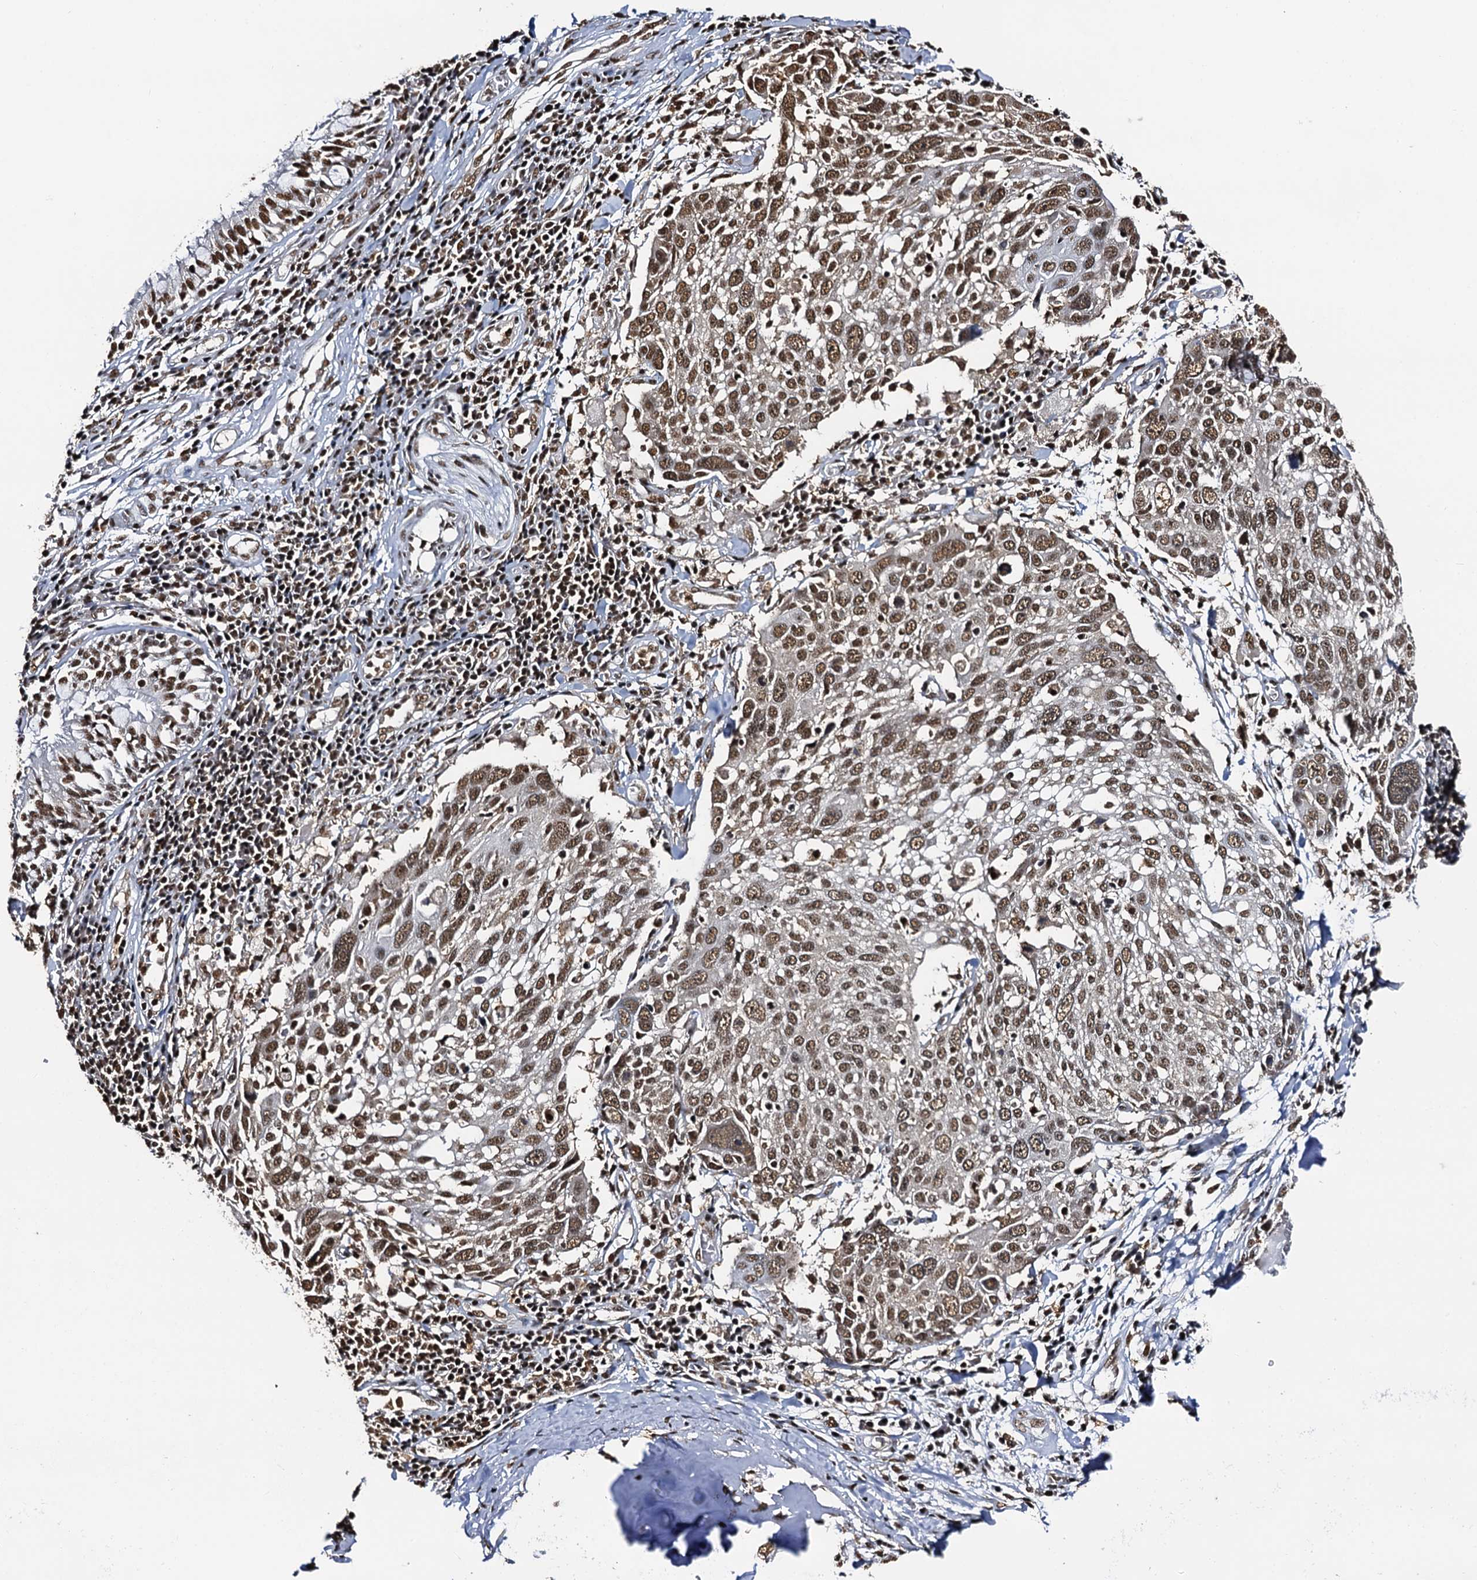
{"staining": {"intensity": "moderate", "quantity": ">75%", "location": "nuclear"}, "tissue": "lung cancer", "cell_type": "Tumor cells", "image_type": "cancer", "snomed": [{"axis": "morphology", "description": "Squamous cell carcinoma, NOS"}, {"axis": "topography", "description": "Lung"}], "caption": "There is medium levels of moderate nuclear expression in tumor cells of lung cancer, as demonstrated by immunohistochemical staining (brown color).", "gene": "SNRPD2", "patient": {"sex": "male", "age": 65}}